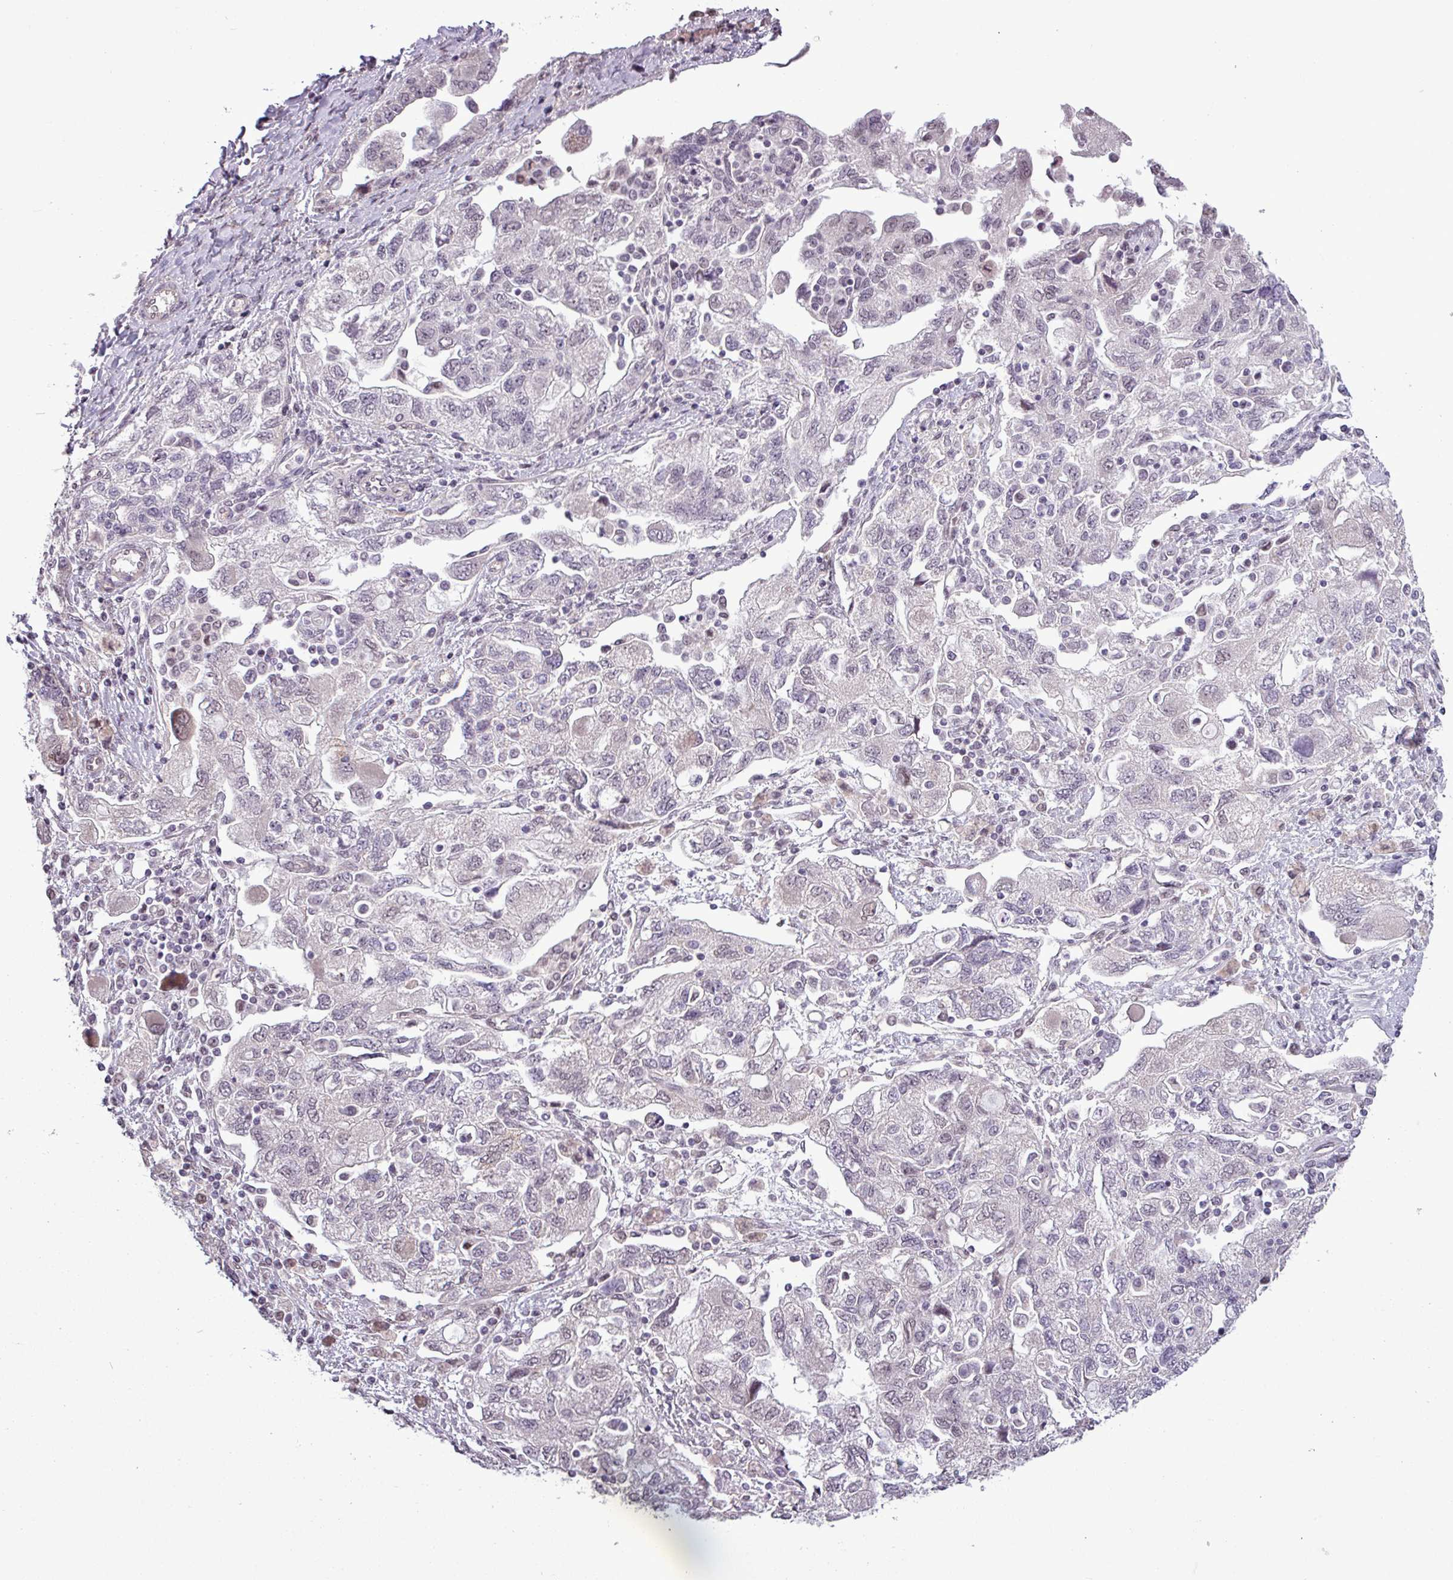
{"staining": {"intensity": "negative", "quantity": "none", "location": "none"}, "tissue": "ovarian cancer", "cell_type": "Tumor cells", "image_type": "cancer", "snomed": [{"axis": "morphology", "description": "Carcinoma, NOS"}, {"axis": "morphology", "description": "Cystadenocarcinoma, serous, NOS"}, {"axis": "topography", "description": "Ovary"}], "caption": "An immunohistochemistry photomicrograph of ovarian serous cystadenocarcinoma is shown. There is no staining in tumor cells of ovarian serous cystadenocarcinoma.", "gene": "GPT2", "patient": {"sex": "female", "age": 69}}